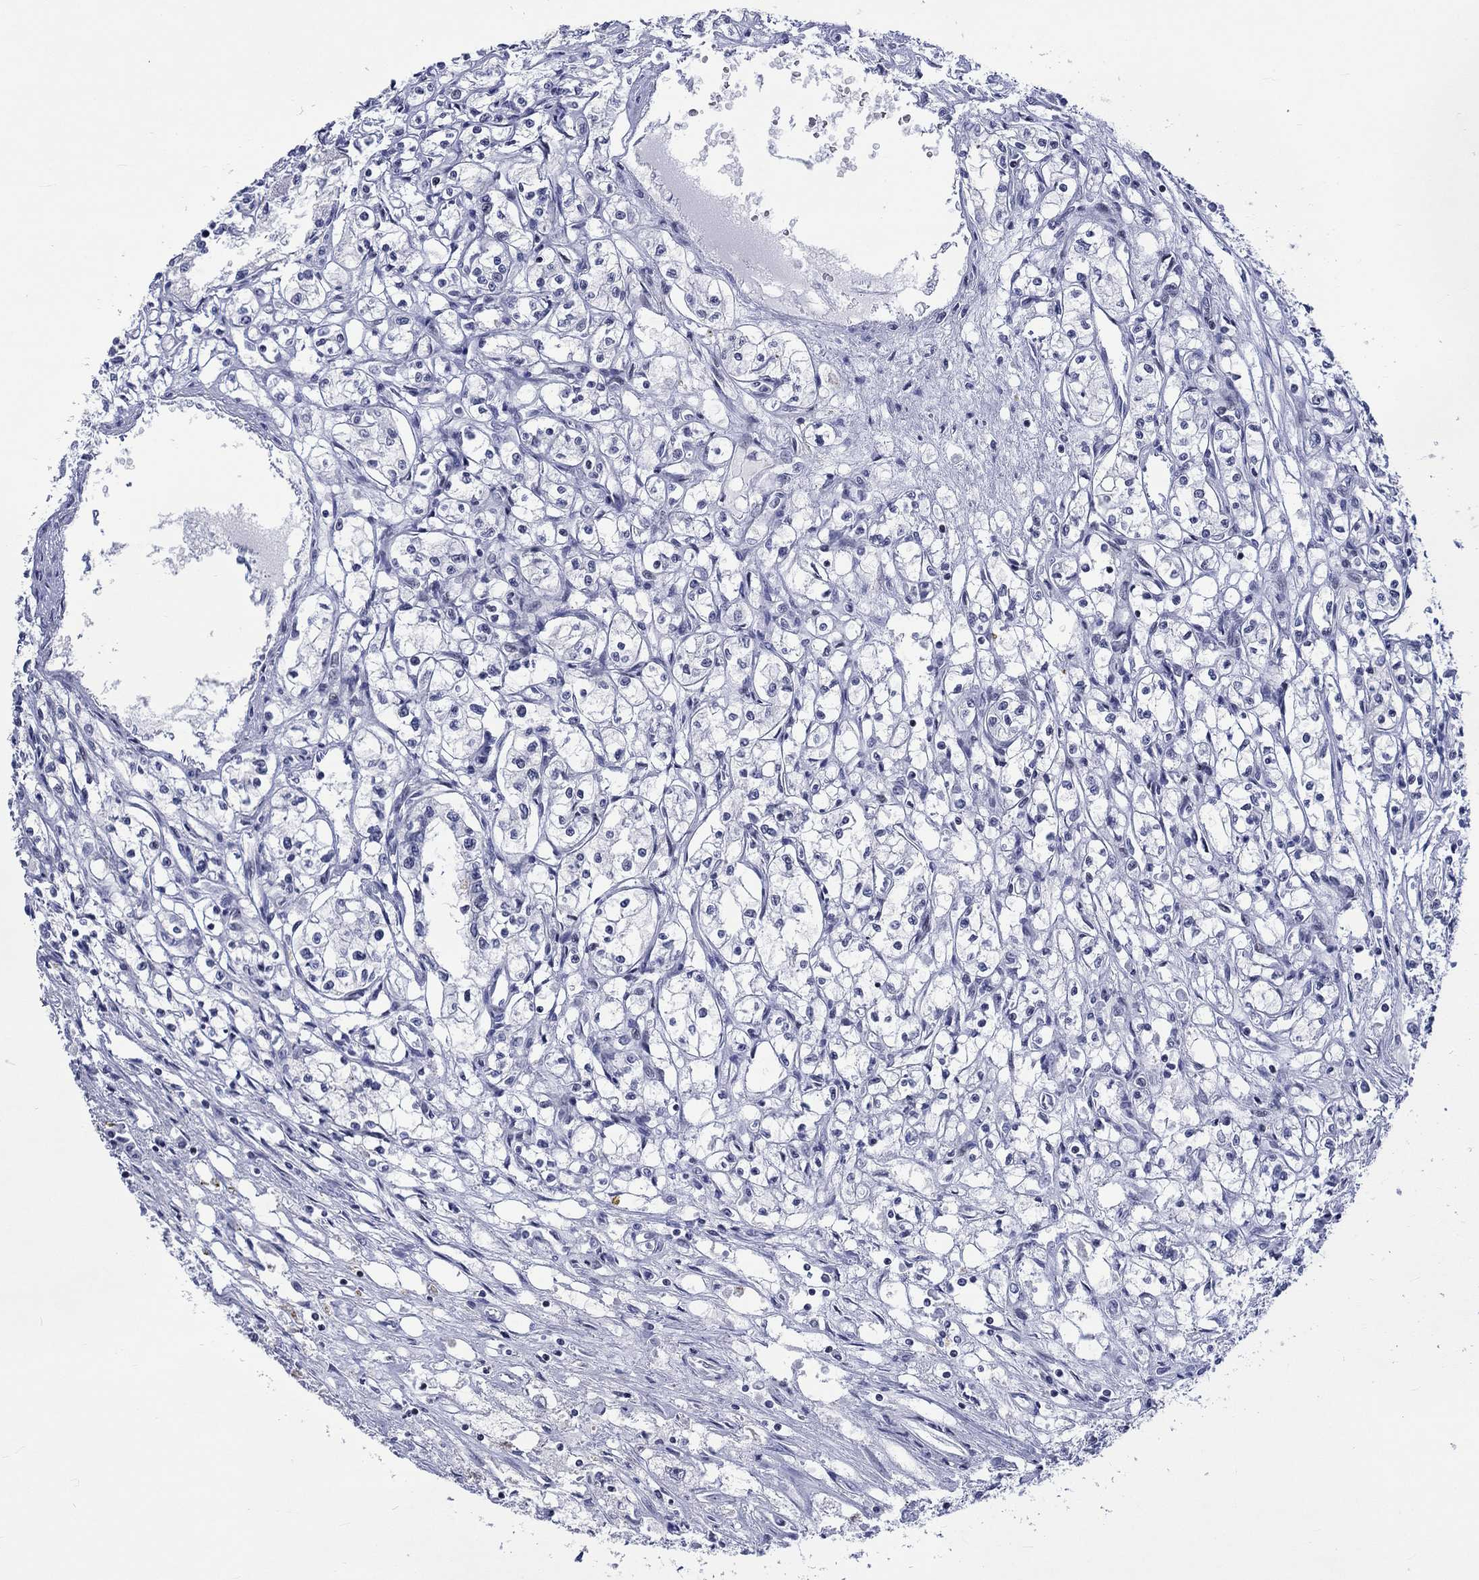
{"staining": {"intensity": "negative", "quantity": "none", "location": "none"}, "tissue": "renal cancer", "cell_type": "Tumor cells", "image_type": "cancer", "snomed": [{"axis": "morphology", "description": "Adenocarcinoma, NOS"}, {"axis": "topography", "description": "Kidney"}], "caption": "Tumor cells show no significant protein positivity in adenocarcinoma (renal). (IHC, brightfield microscopy, high magnification).", "gene": "CDCA2", "patient": {"sex": "male", "age": 56}}